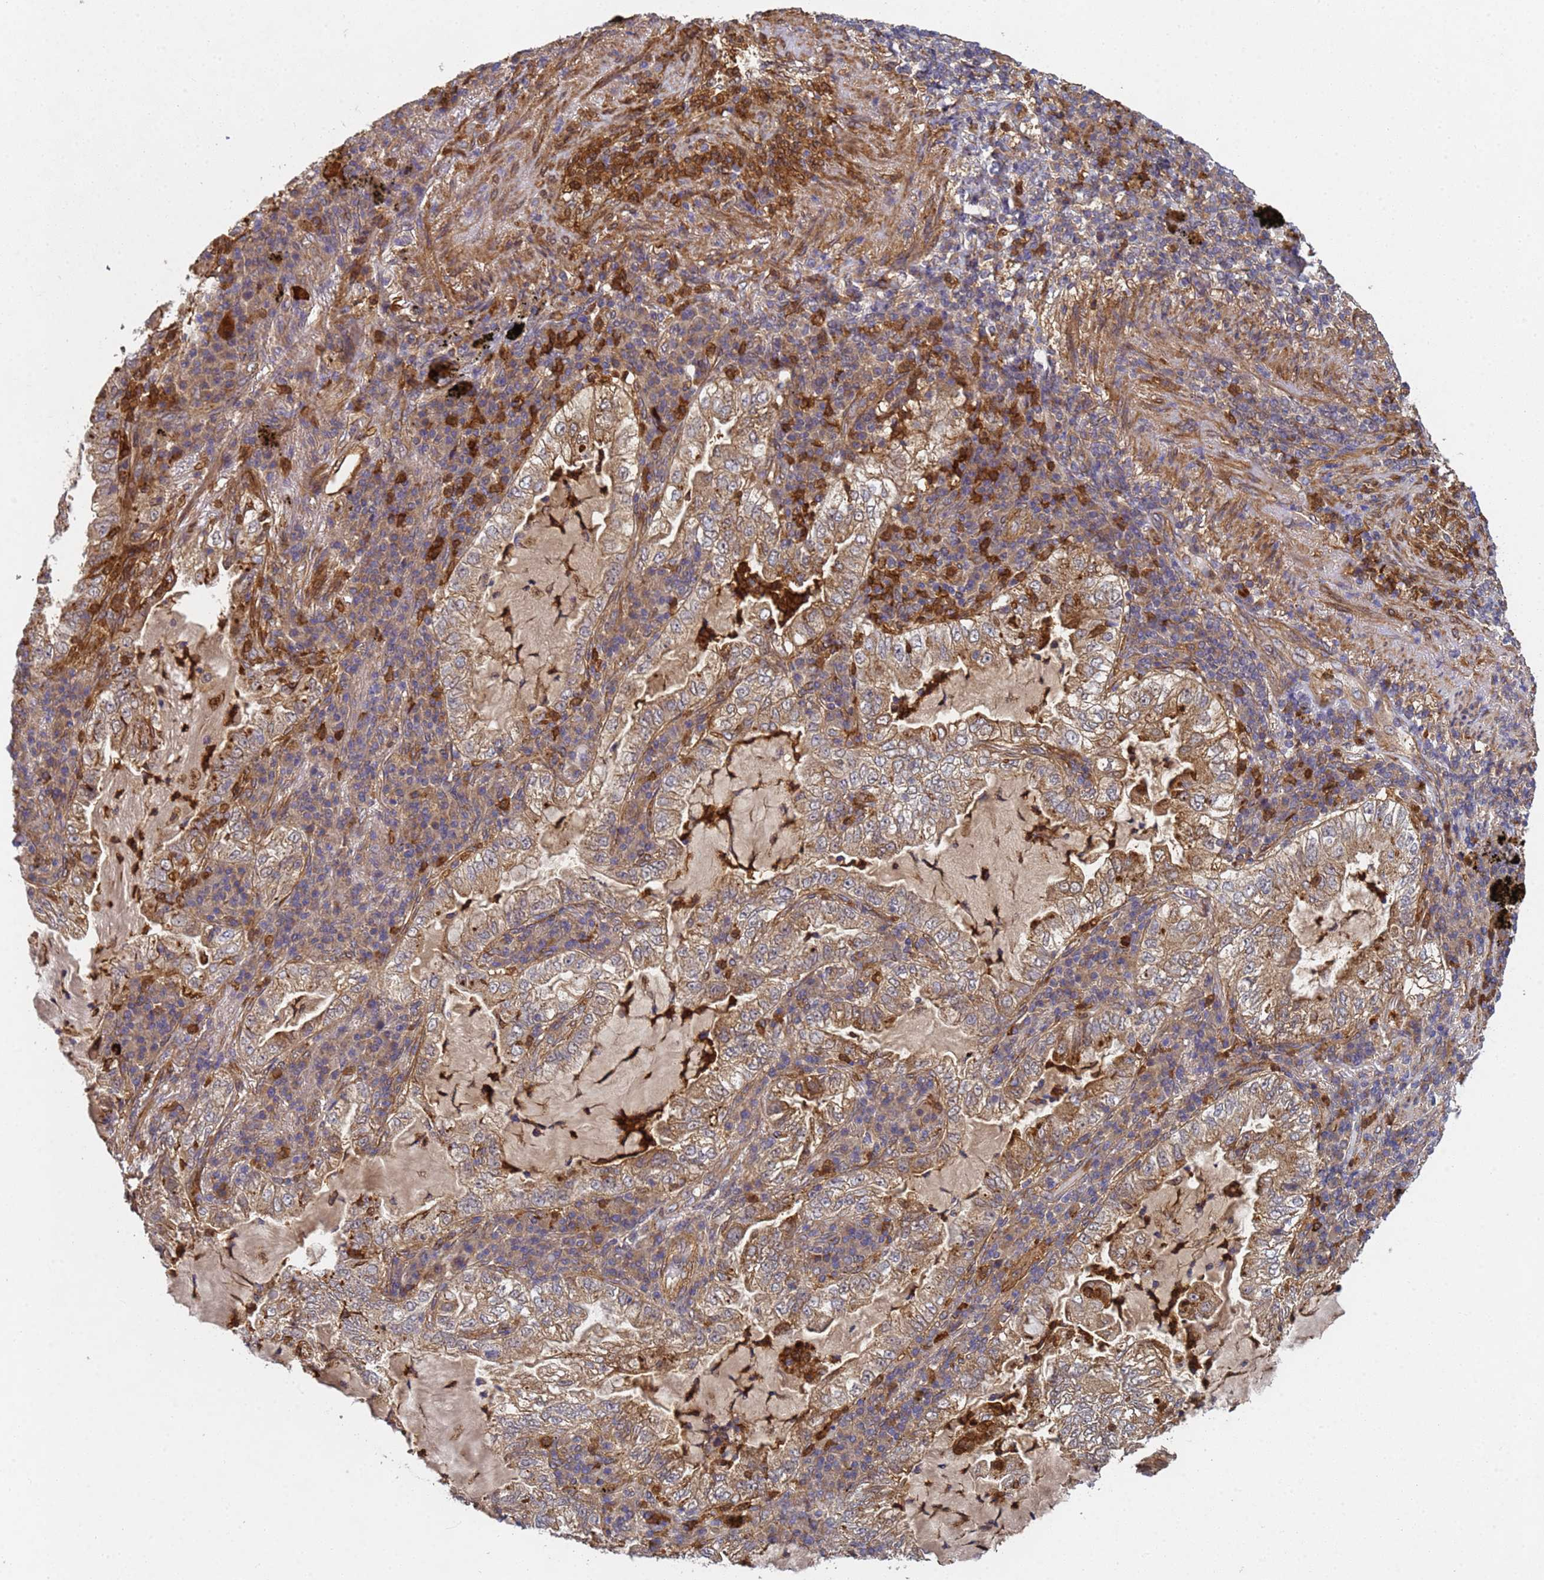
{"staining": {"intensity": "moderate", "quantity": ">75%", "location": "cytoplasmic/membranous"}, "tissue": "lung cancer", "cell_type": "Tumor cells", "image_type": "cancer", "snomed": [{"axis": "morphology", "description": "Adenocarcinoma, NOS"}, {"axis": "topography", "description": "Lung"}], "caption": "A high-resolution micrograph shows immunohistochemistry staining of lung adenocarcinoma, which reveals moderate cytoplasmic/membranous expression in approximately >75% of tumor cells.", "gene": "C8orf34", "patient": {"sex": "female", "age": 73}}